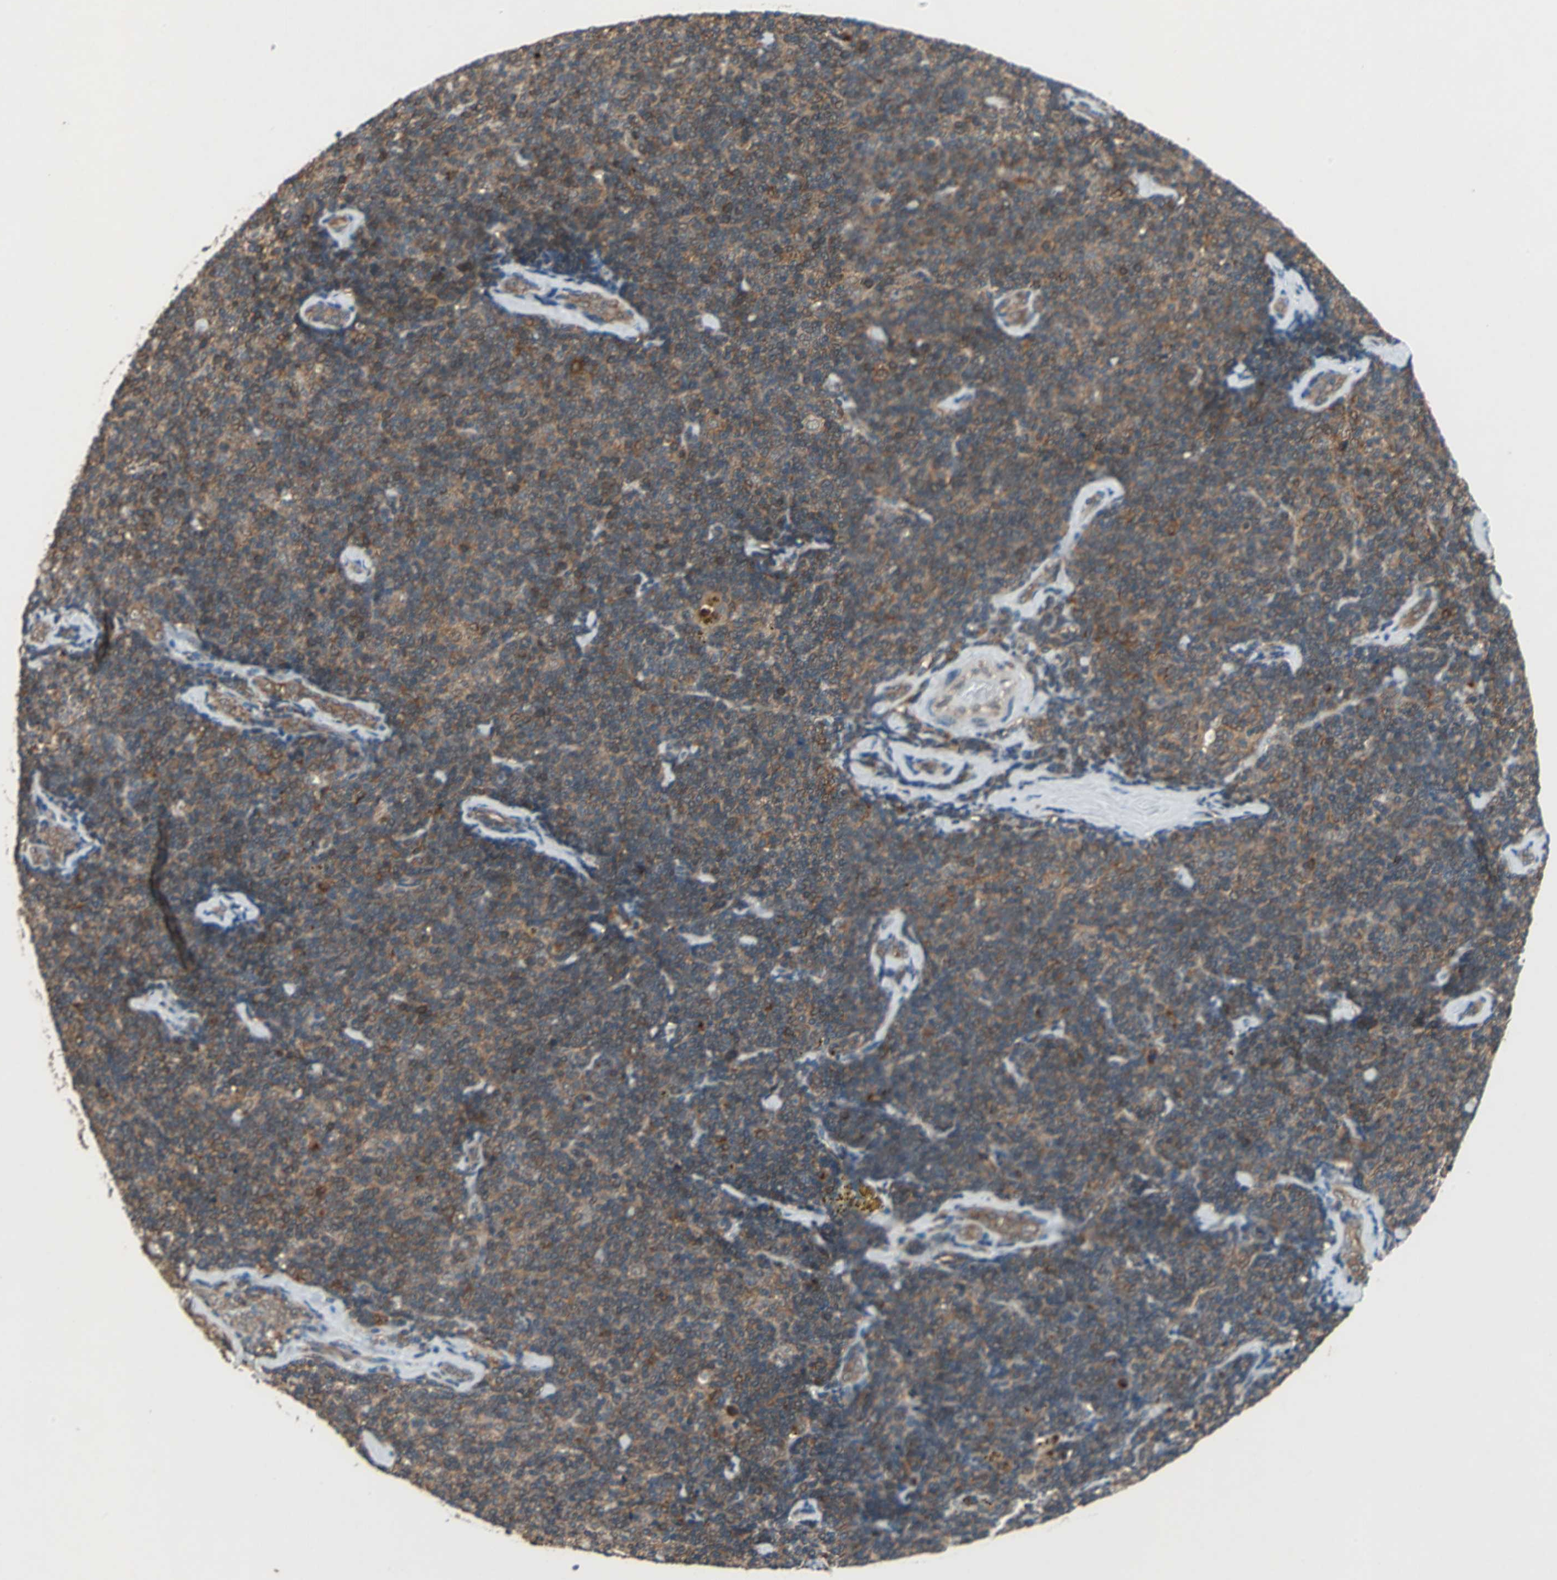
{"staining": {"intensity": "moderate", "quantity": ">75%", "location": "cytoplasmic/membranous"}, "tissue": "lymphoma", "cell_type": "Tumor cells", "image_type": "cancer", "snomed": [{"axis": "morphology", "description": "Malignant lymphoma, non-Hodgkin's type, Low grade"}, {"axis": "topography", "description": "Lymph node"}], "caption": "This is a histology image of immunohistochemistry staining of malignant lymphoma, non-Hodgkin's type (low-grade), which shows moderate expression in the cytoplasmic/membranous of tumor cells.", "gene": "NFKBIE", "patient": {"sex": "female", "age": 56}}